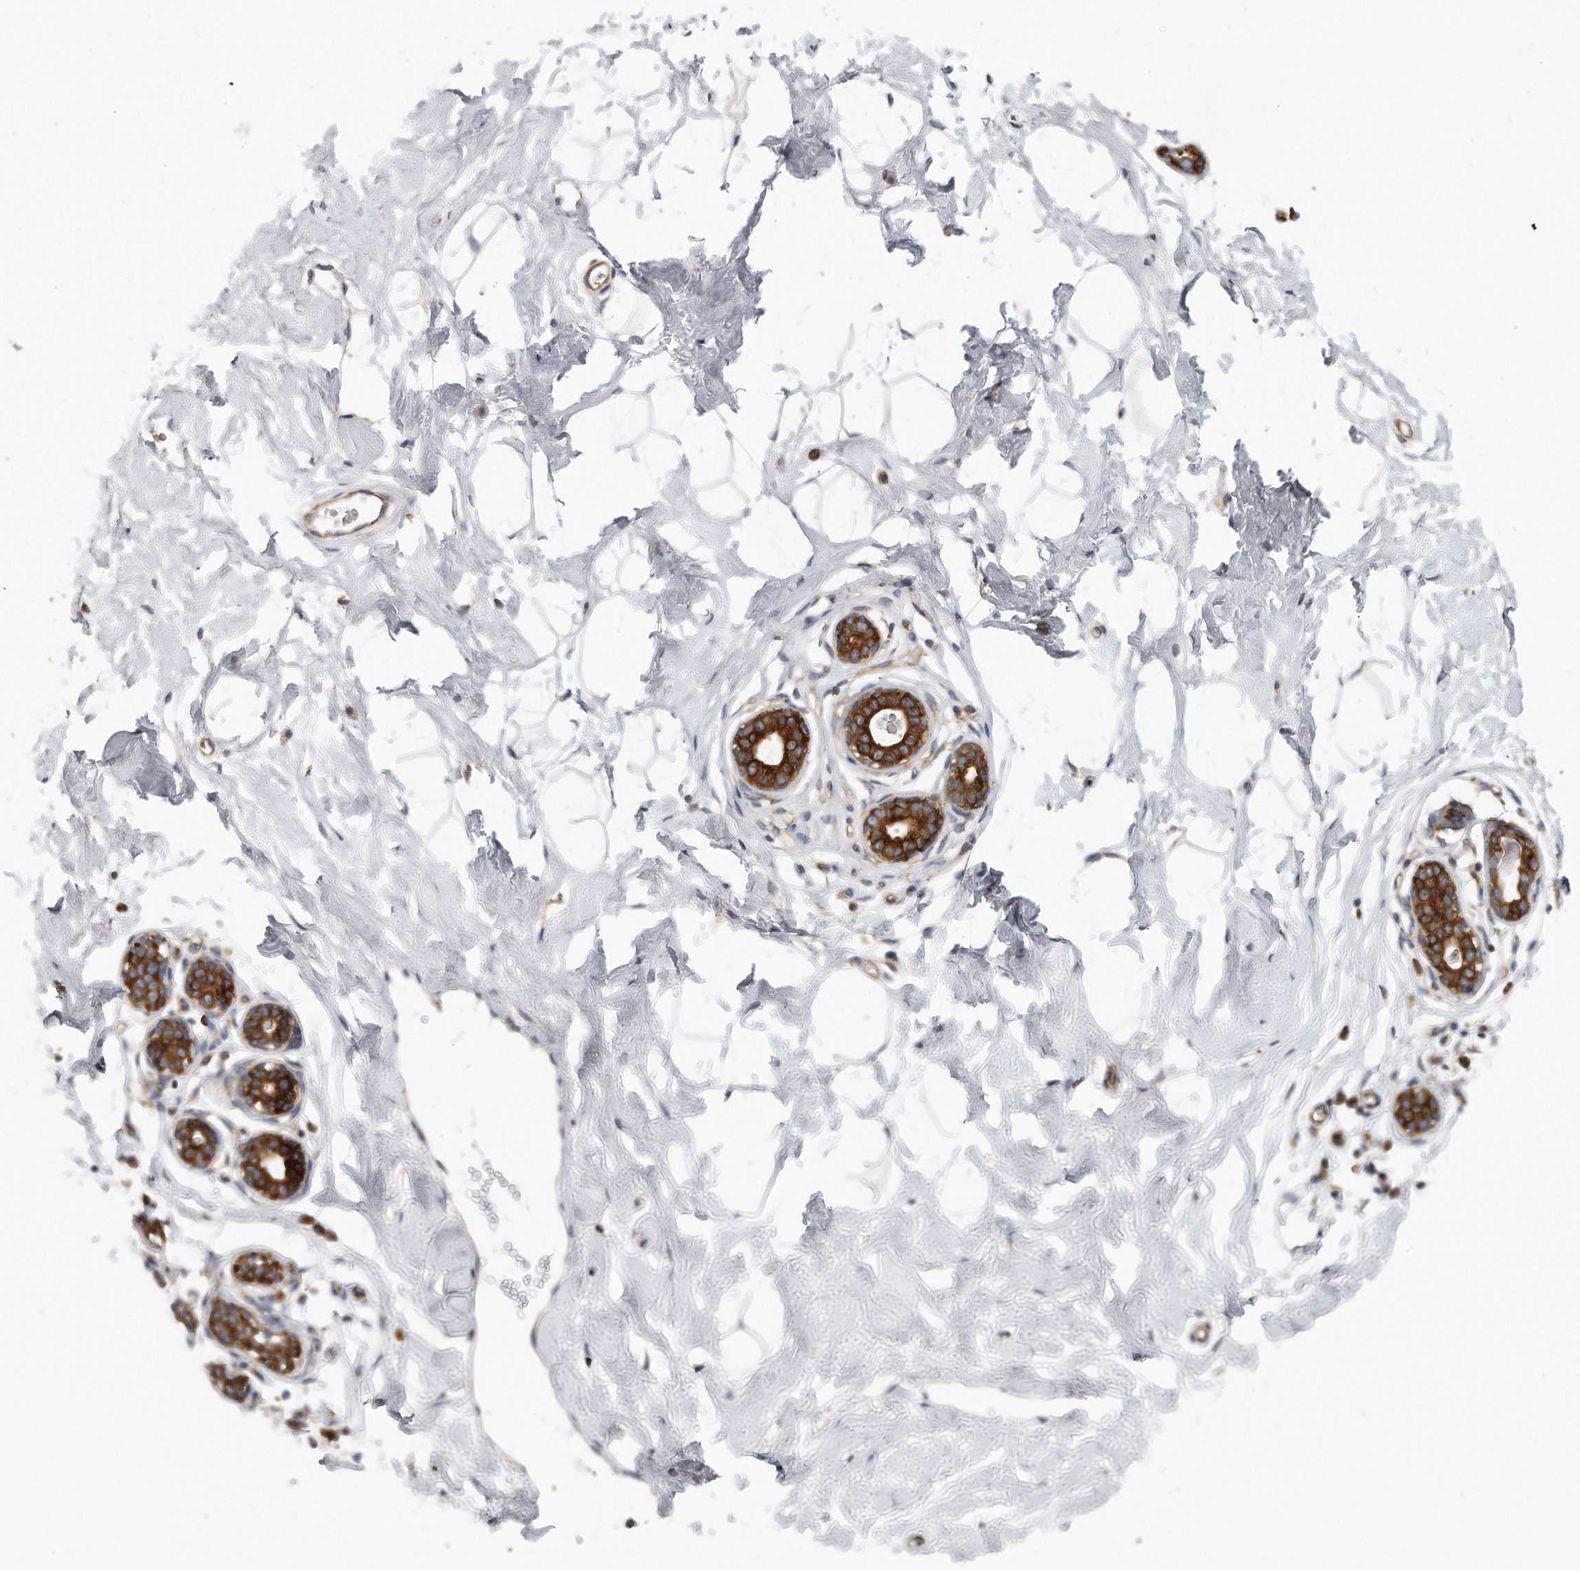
{"staining": {"intensity": "moderate", "quantity": ">75%", "location": "cytoplasmic/membranous"}, "tissue": "breast", "cell_type": "Adipocytes", "image_type": "normal", "snomed": [{"axis": "morphology", "description": "Normal tissue, NOS"}, {"axis": "morphology", "description": "Adenoma, NOS"}, {"axis": "topography", "description": "Breast"}], "caption": "Immunohistochemistry (DAB) staining of benign breast exhibits moderate cytoplasmic/membranous protein expression in about >75% of adipocytes.", "gene": "EIF3I", "patient": {"sex": "female", "age": 23}}